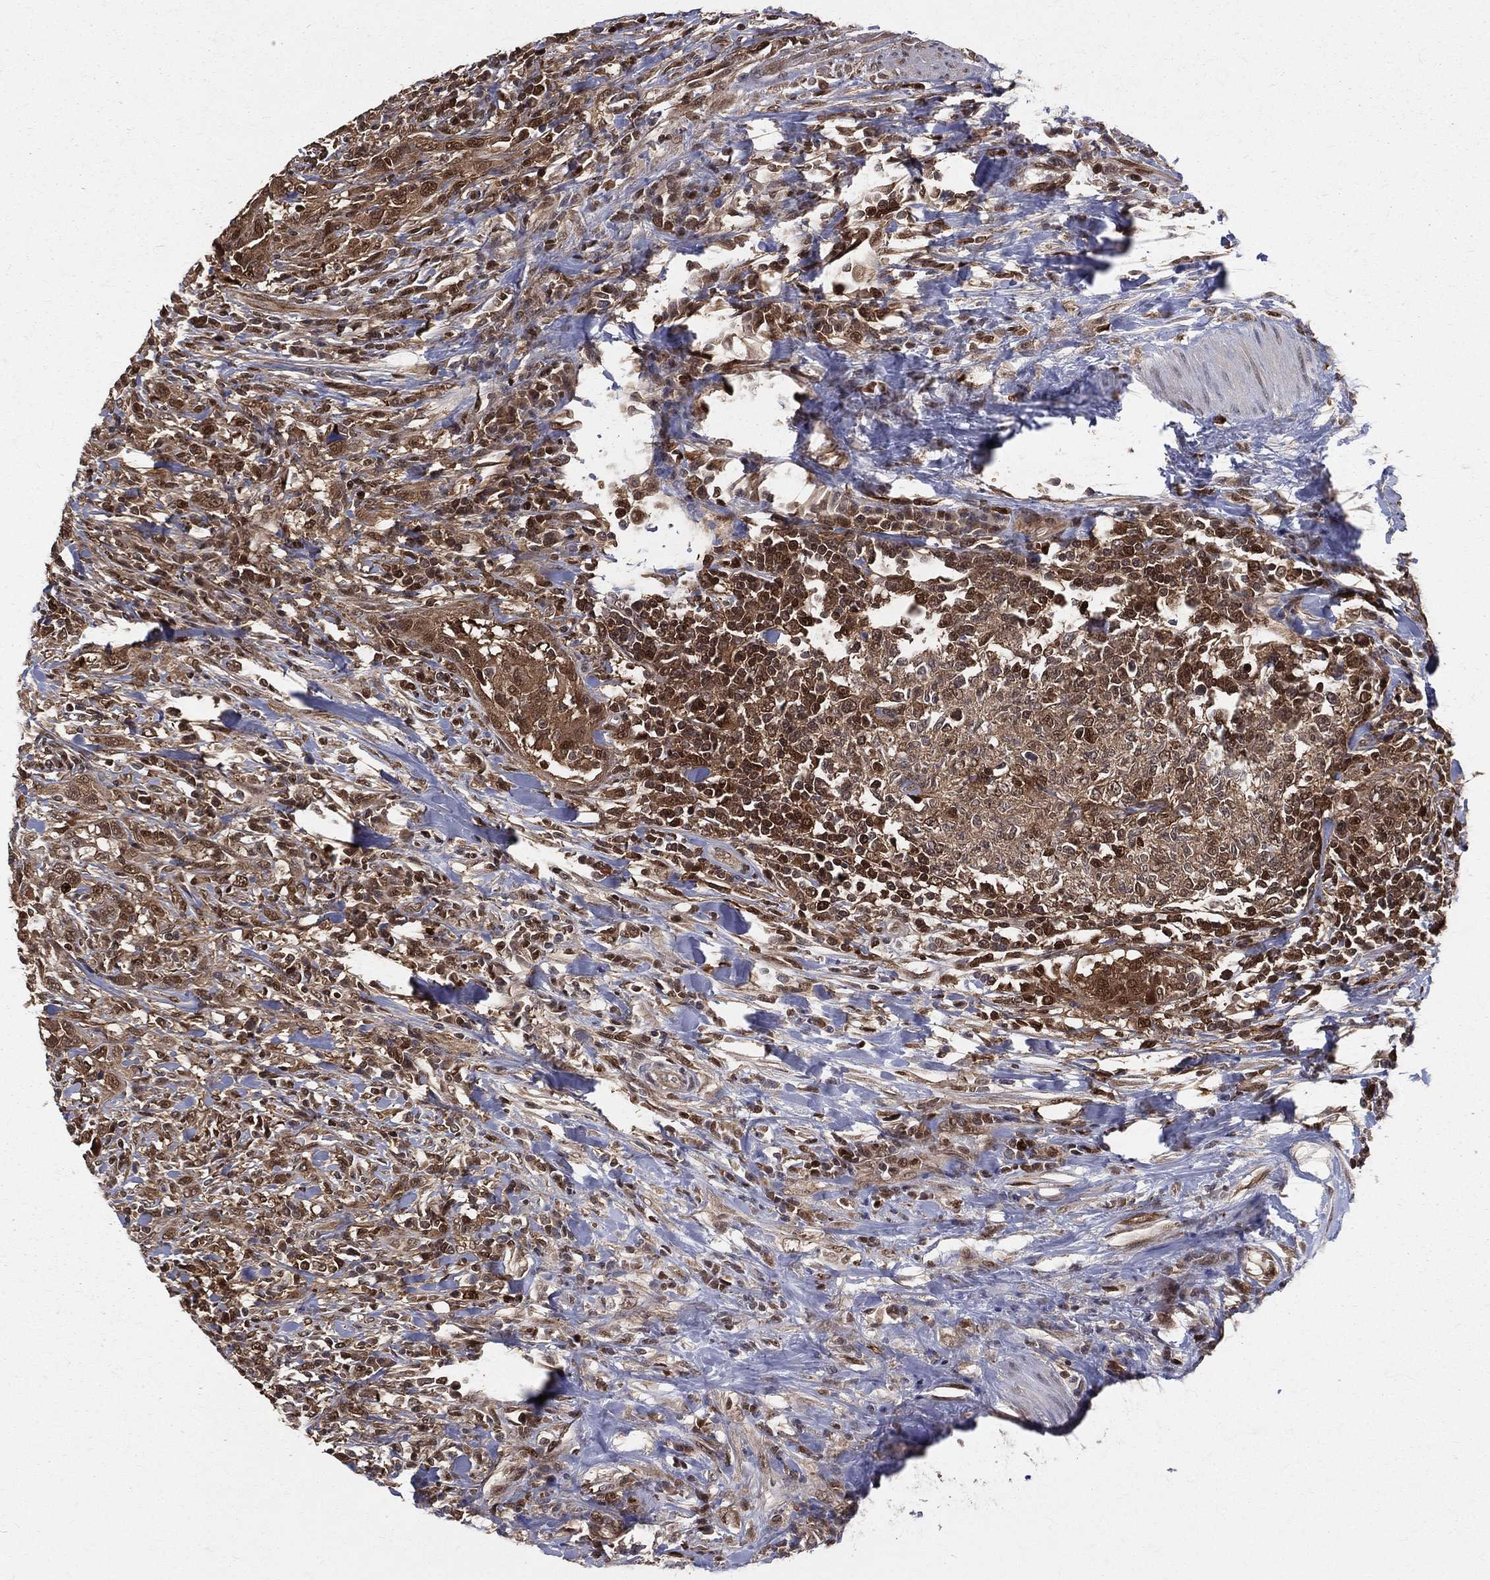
{"staining": {"intensity": "strong", "quantity": "25%-75%", "location": "cytoplasmic/membranous,nuclear"}, "tissue": "urothelial cancer", "cell_type": "Tumor cells", "image_type": "cancer", "snomed": [{"axis": "morphology", "description": "Urothelial carcinoma, NOS"}, {"axis": "morphology", "description": "Urothelial carcinoma, High grade"}, {"axis": "topography", "description": "Urinary bladder"}], "caption": "IHC (DAB) staining of human urothelial cancer exhibits strong cytoplasmic/membranous and nuclear protein positivity in about 25%-75% of tumor cells.", "gene": "ENO1", "patient": {"sex": "female", "age": 64}}